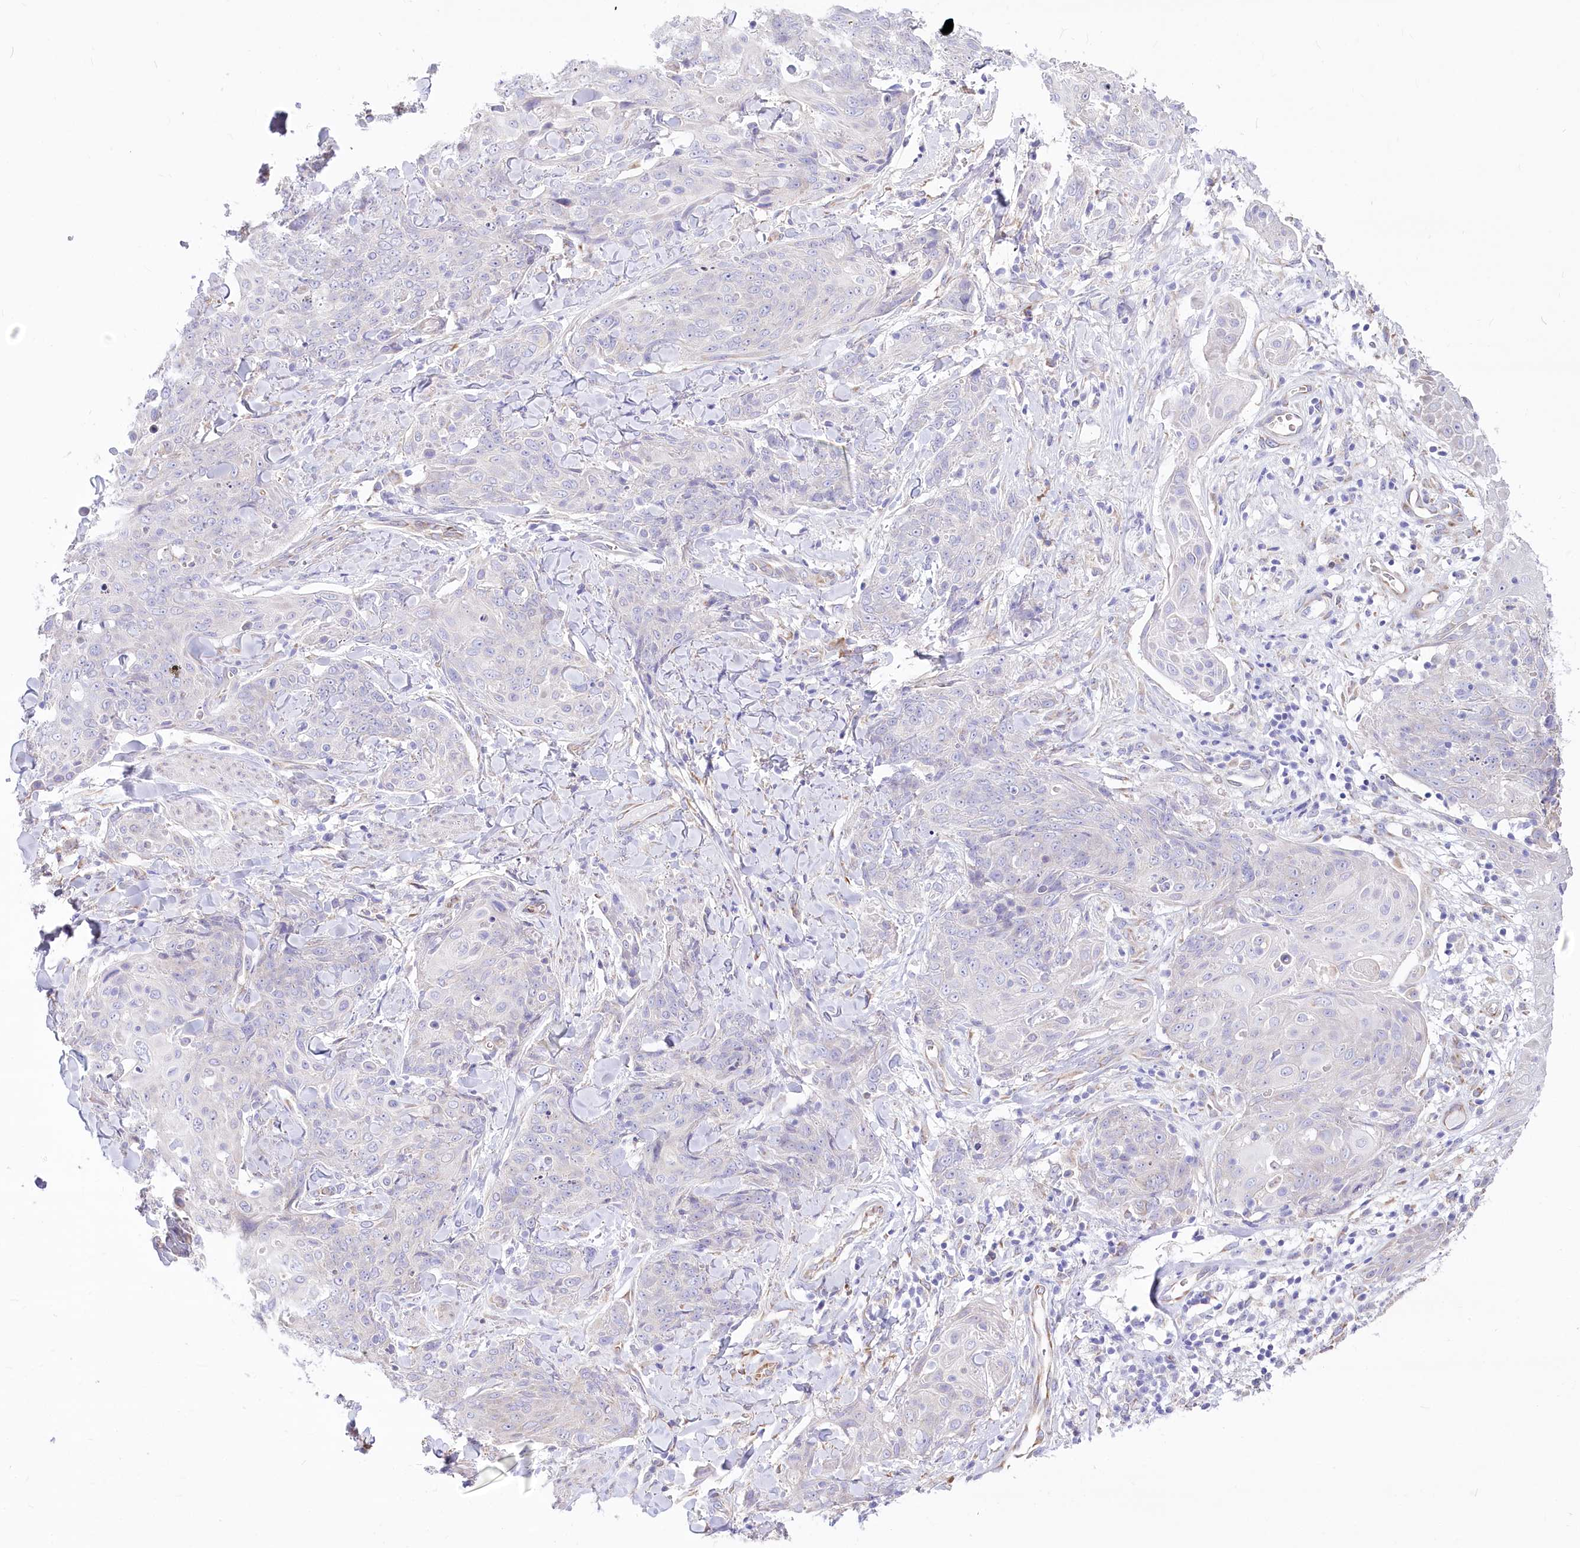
{"staining": {"intensity": "negative", "quantity": "none", "location": "none"}, "tissue": "skin cancer", "cell_type": "Tumor cells", "image_type": "cancer", "snomed": [{"axis": "morphology", "description": "Squamous cell carcinoma, NOS"}, {"axis": "topography", "description": "Skin"}, {"axis": "topography", "description": "Vulva"}], "caption": "Tumor cells show no significant protein staining in skin squamous cell carcinoma.", "gene": "STT3B", "patient": {"sex": "female", "age": 85}}